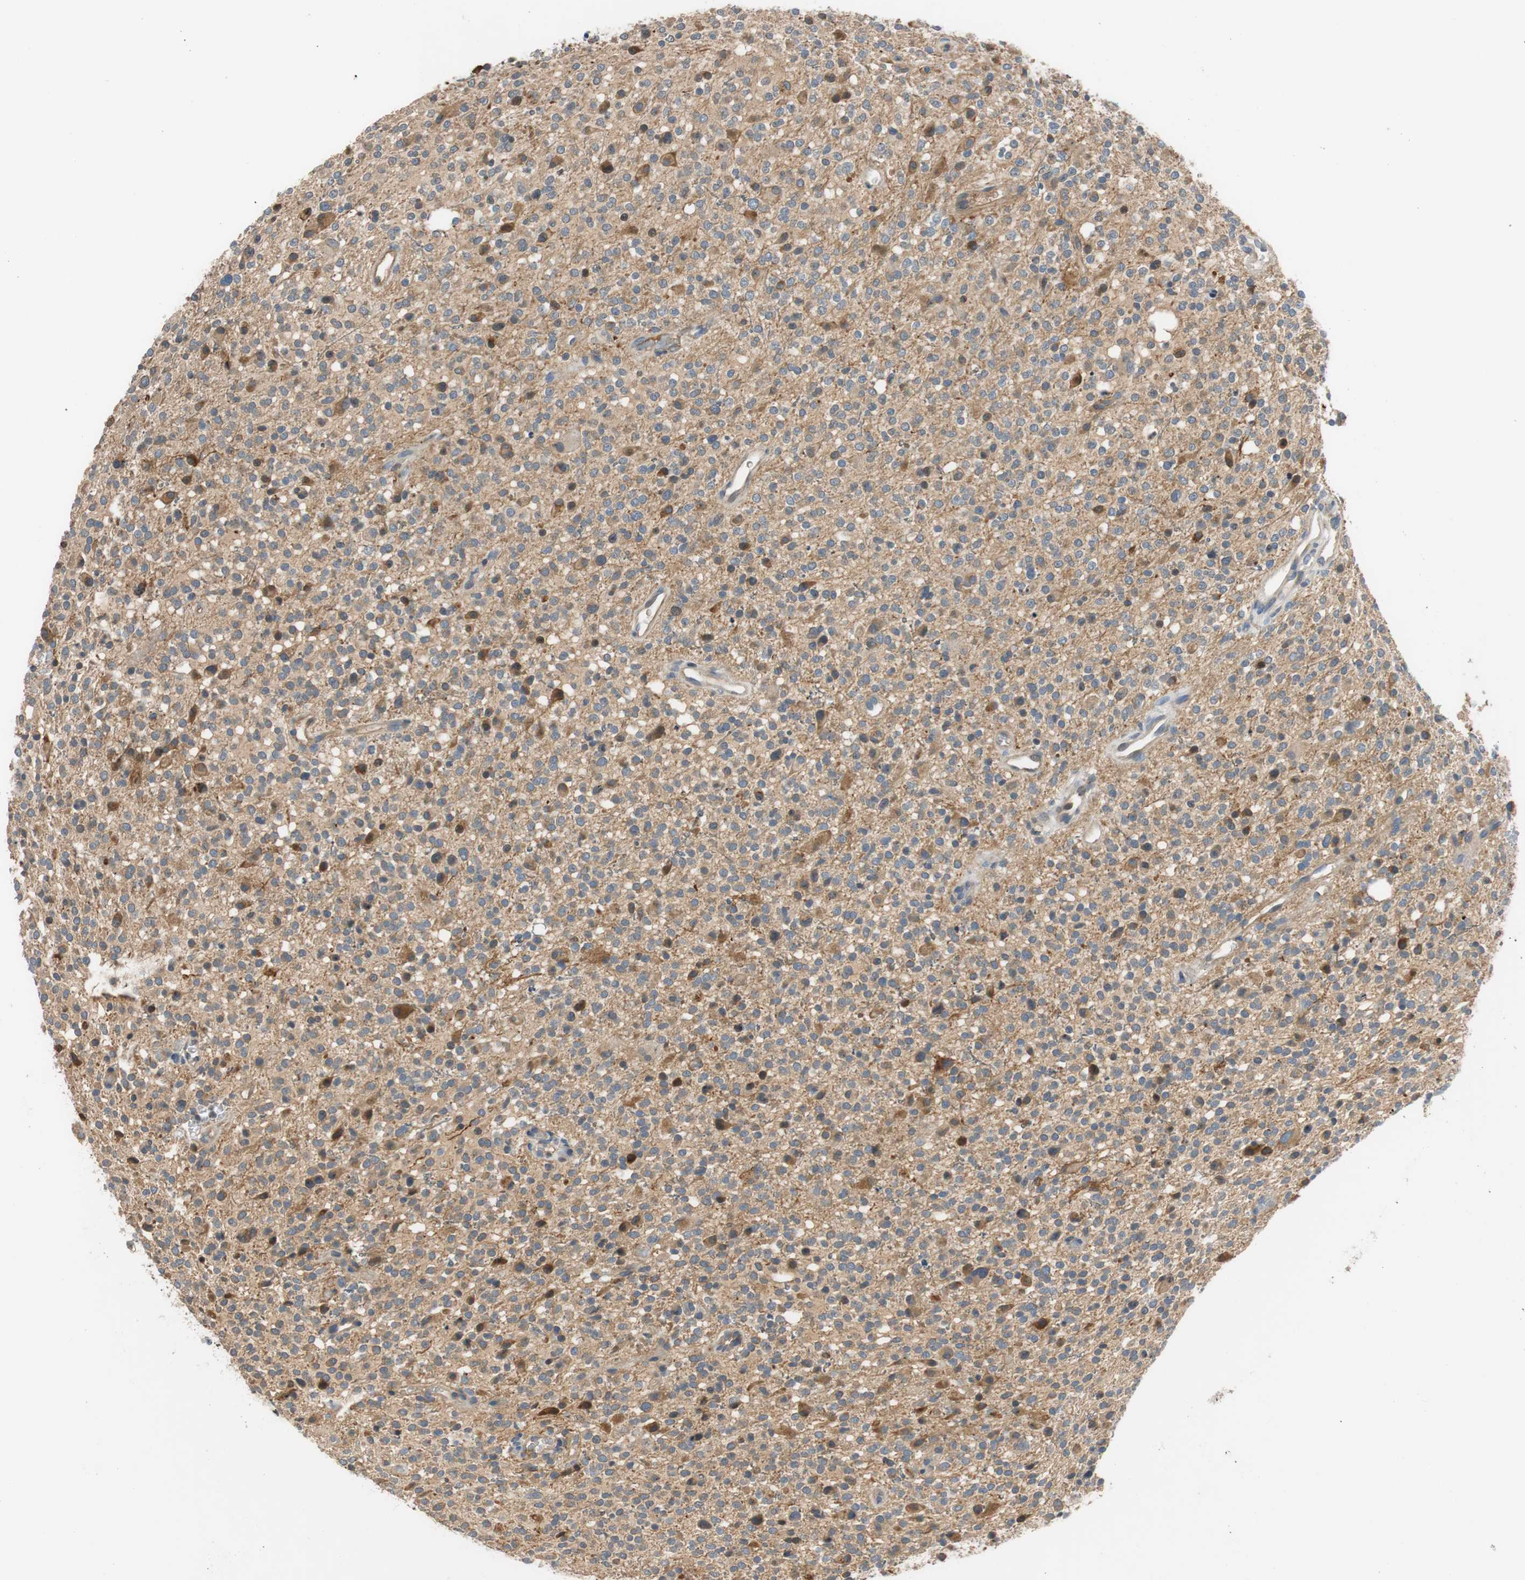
{"staining": {"intensity": "negative", "quantity": "none", "location": "none"}, "tissue": "glioma", "cell_type": "Tumor cells", "image_type": "cancer", "snomed": [{"axis": "morphology", "description": "Glioma, malignant, High grade"}, {"axis": "topography", "description": "Brain"}], "caption": "Malignant glioma (high-grade) was stained to show a protein in brown. There is no significant expression in tumor cells.", "gene": "C4A", "patient": {"sex": "male", "age": 48}}